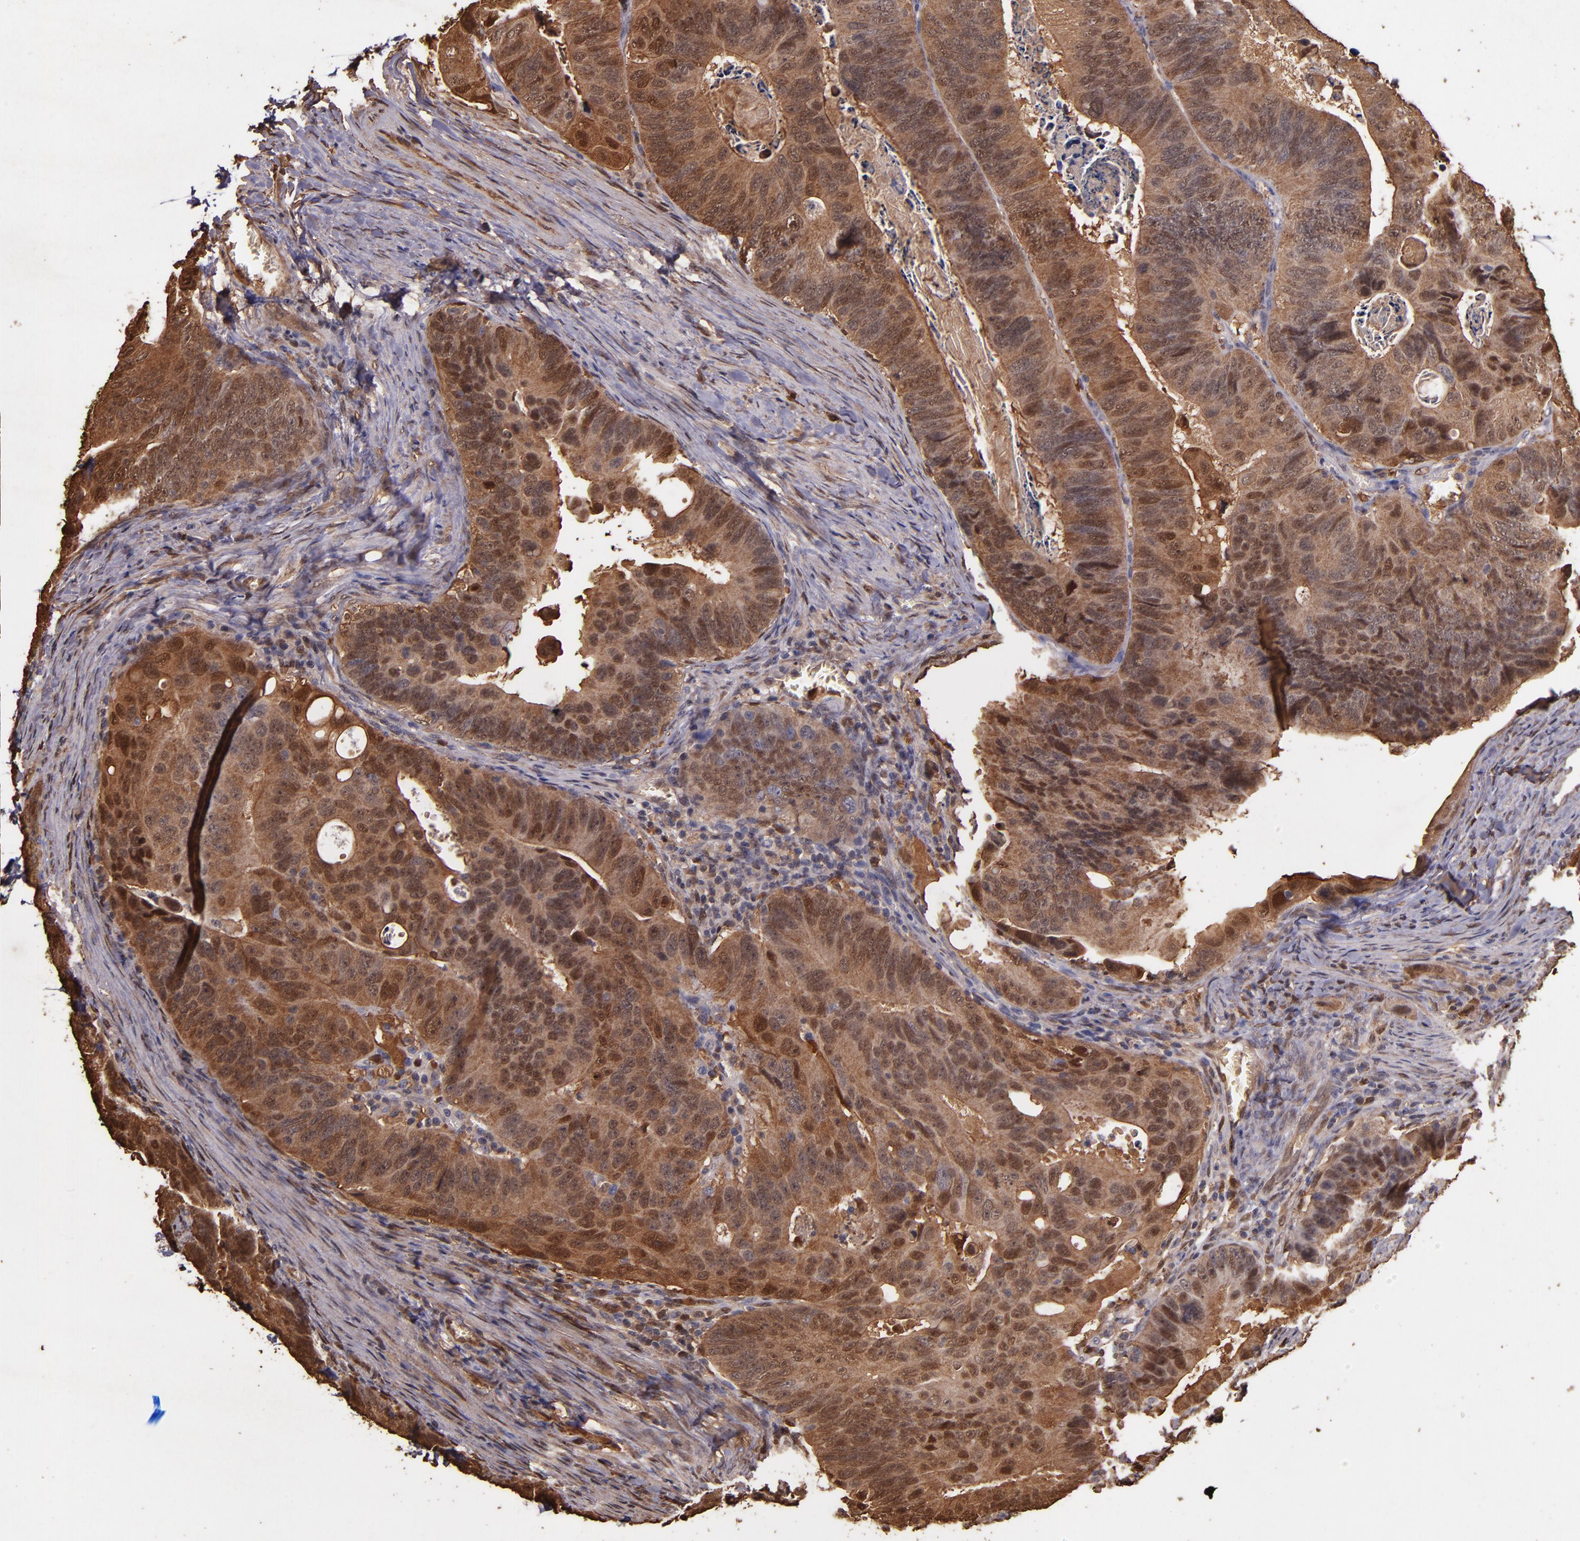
{"staining": {"intensity": "moderate", "quantity": ">75%", "location": "cytoplasmic/membranous,nuclear"}, "tissue": "colorectal cancer", "cell_type": "Tumor cells", "image_type": "cancer", "snomed": [{"axis": "morphology", "description": "Adenocarcinoma, NOS"}, {"axis": "topography", "description": "Colon"}], "caption": "IHC micrograph of neoplastic tissue: human colorectal cancer (adenocarcinoma) stained using immunohistochemistry exhibits medium levels of moderate protein expression localized specifically in the cytoplasmic/membranous and nuclear of tumor cells, appearing as a cytoplasmic/membranous and nuclear brown color.", "gene": "S100A6", "patient": {"sex": "female", "age": 55}}